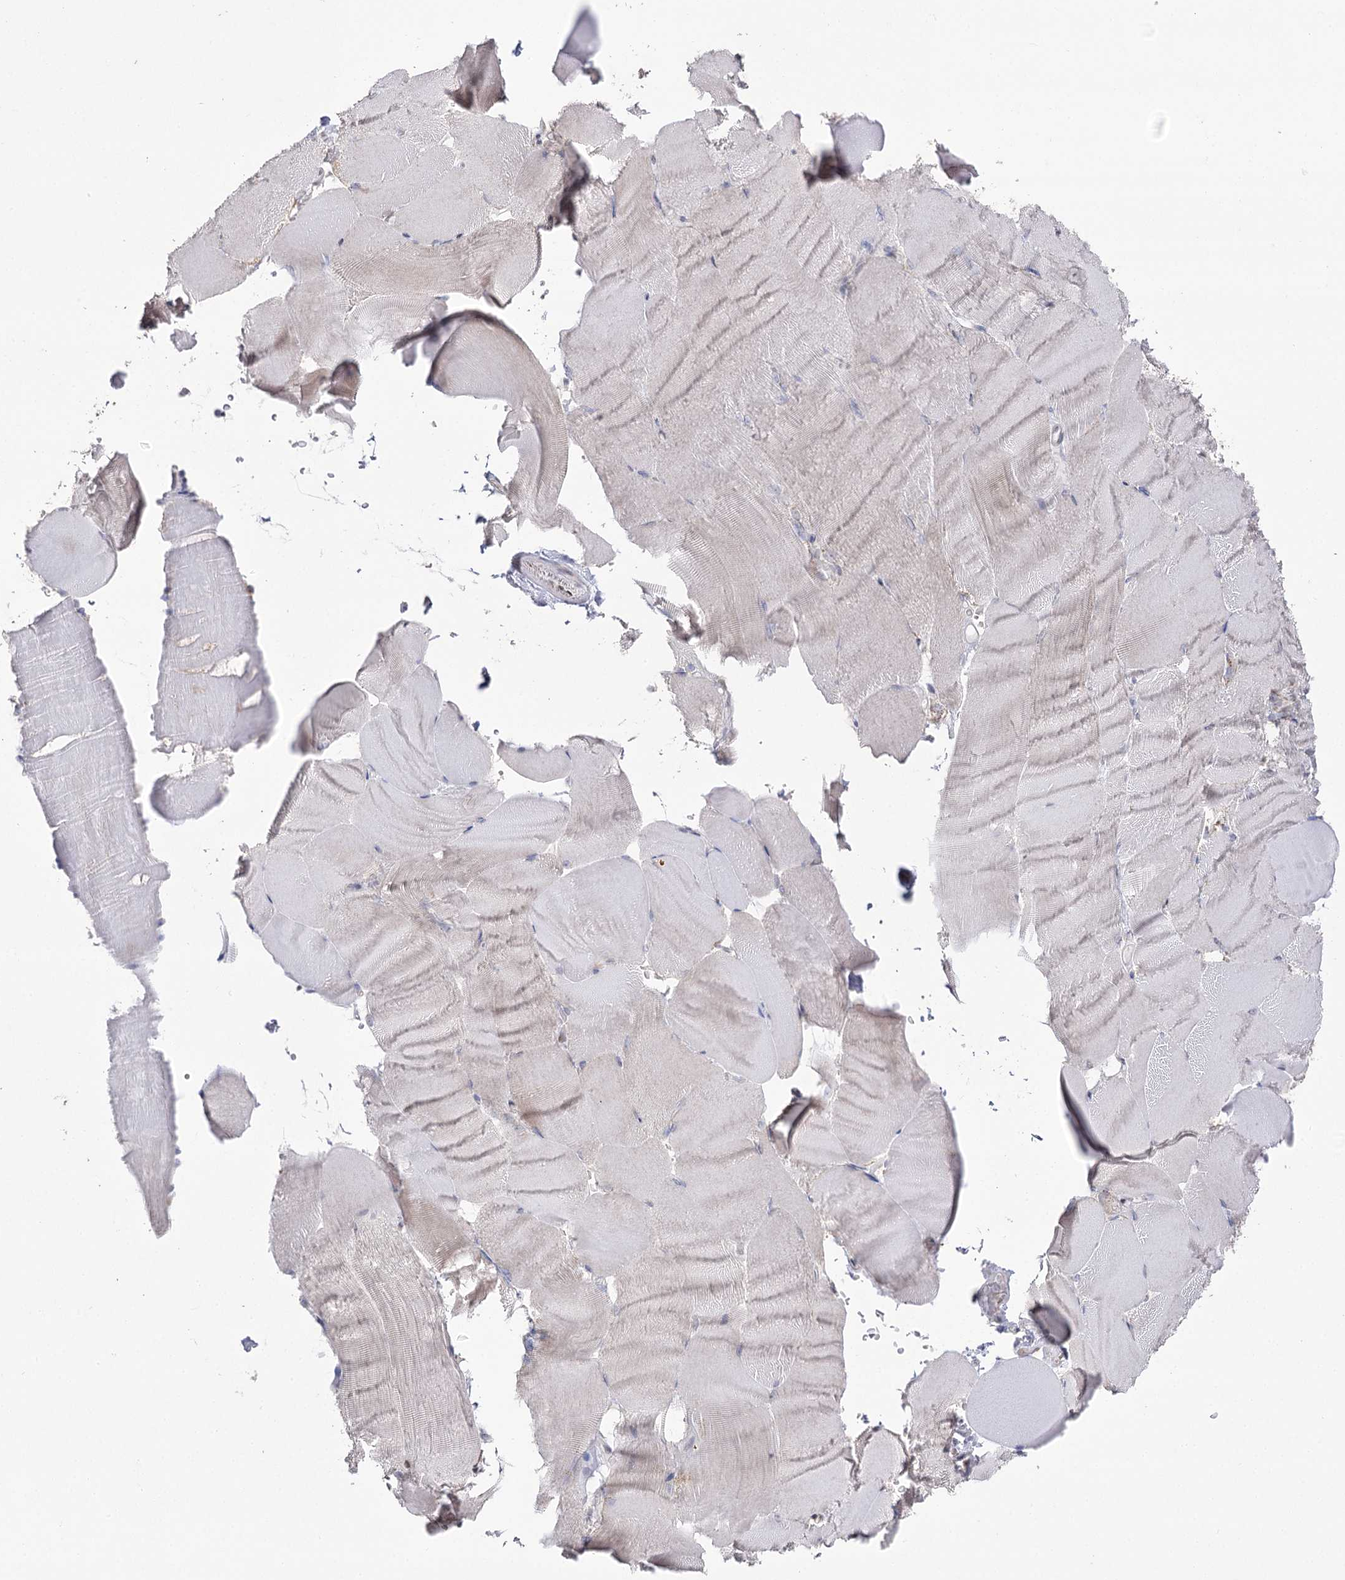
{"staining": {"intensity": "weak", "quantity": "<25%", "location": "nuclear"}, "tissue": "skeletal muscle", "cell_type": "Myocytes", "image_type": "normal", "snomed": [{"axis": "morphology", "description": "Normal tissue, NOS"}, {"axis": "topography", "description": "Skeletal muscle"}, {"axis": "topography", "description": "Parathyroid gland"}], "caption": "The micrograph shows no staining of myocytes in normal skeletal muscle.", "gene": "VGLL4", "patient": {"sex": "female", "age": 37}}